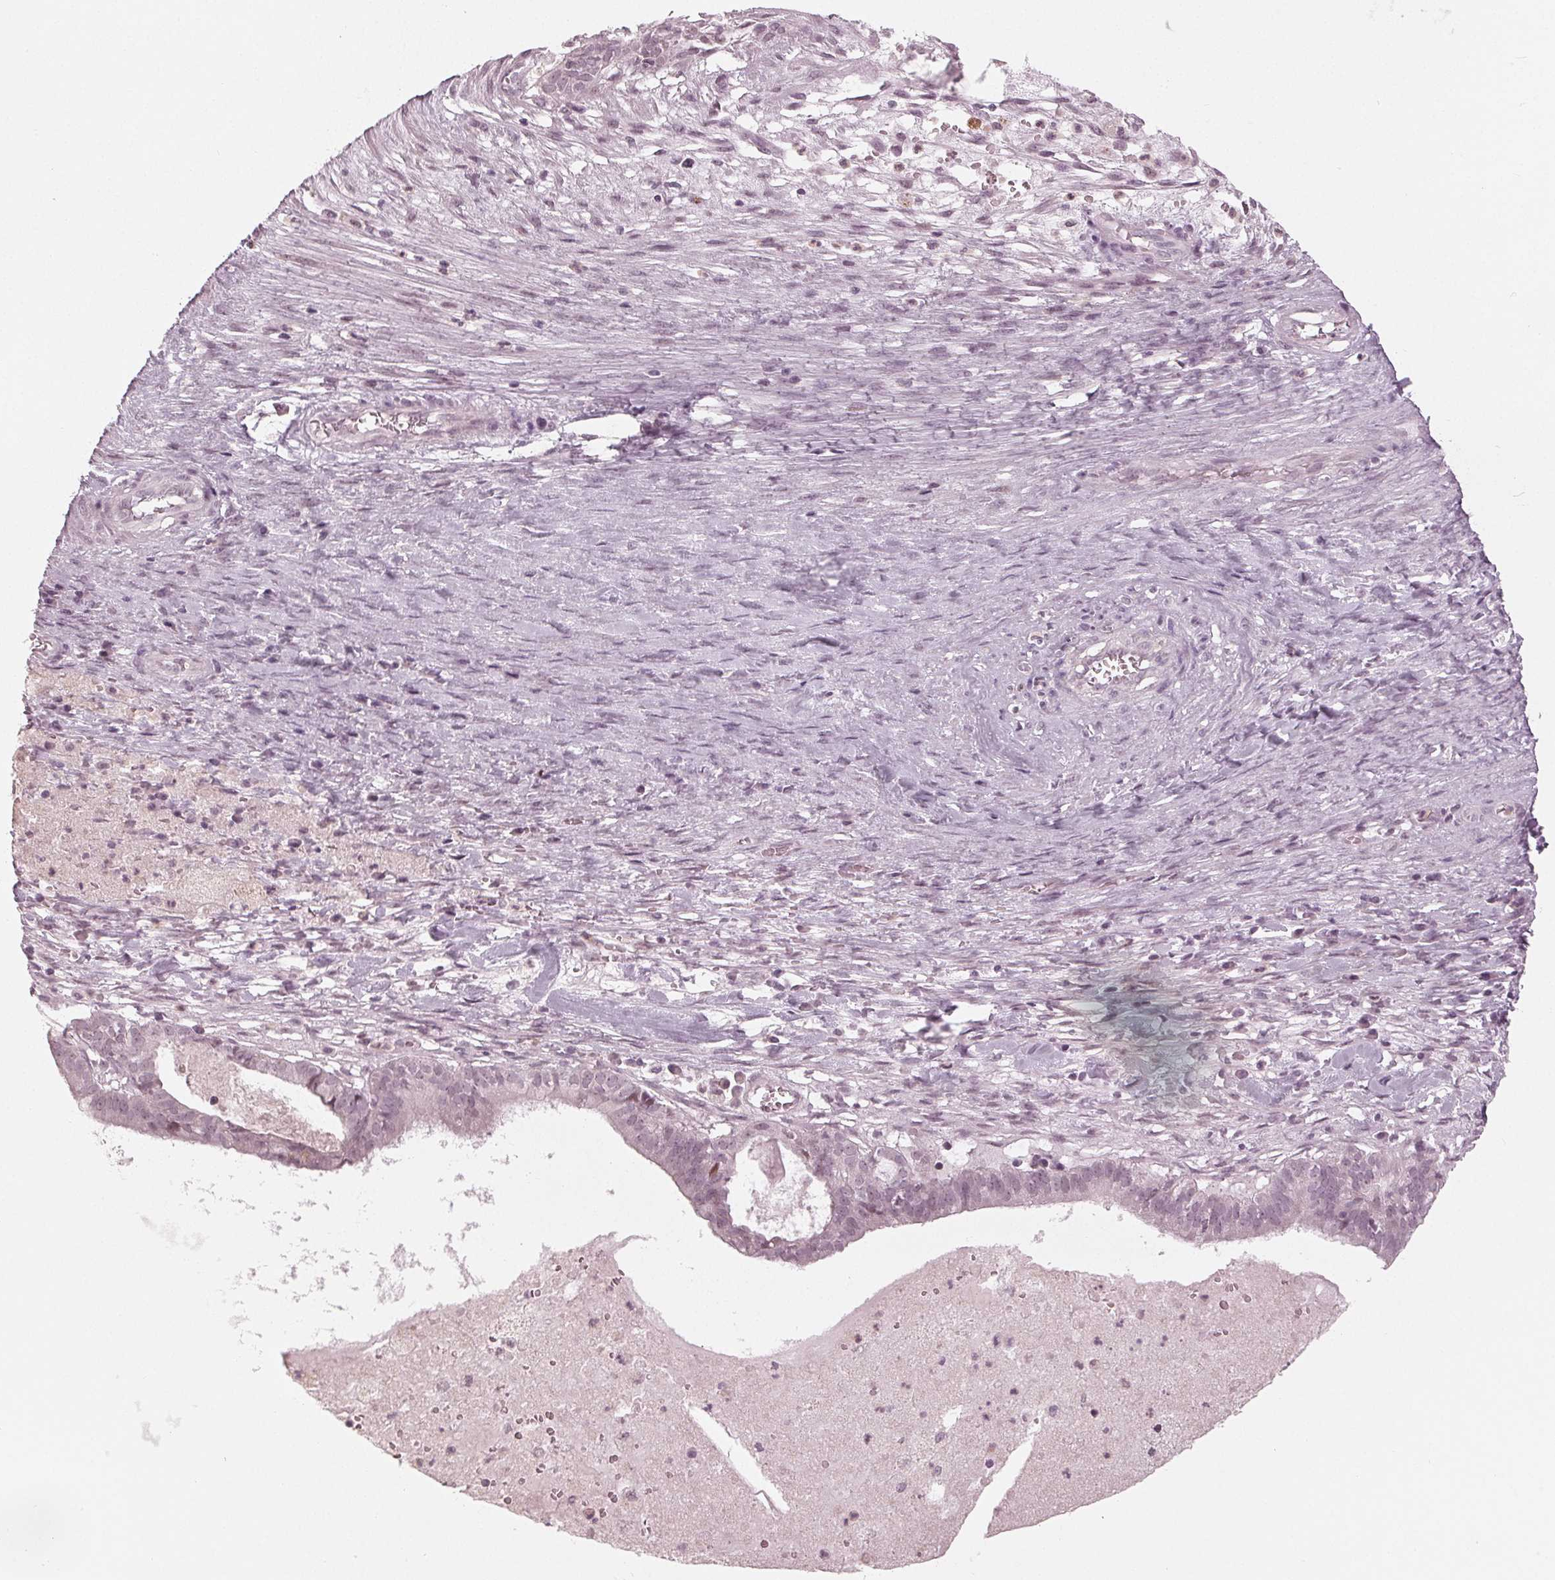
{"staining": {"intensity": "negative", "quantity": "none", "location": "none"}, "tissue": "ovarian cancer", "cell_type": "Tumor cells", "image_type": "cancer", "snomed": [{"axis": "morphology", "description": "Carcinoma, endometroid"}, {"axis": "topography", "description": "Ovary"}], "caption": "There is no significant staining in tumor cells of endometroid carcinoma (ovarian).", "gene": "ADPRHL1", "patient": {"sex": "female", "age": 64}}